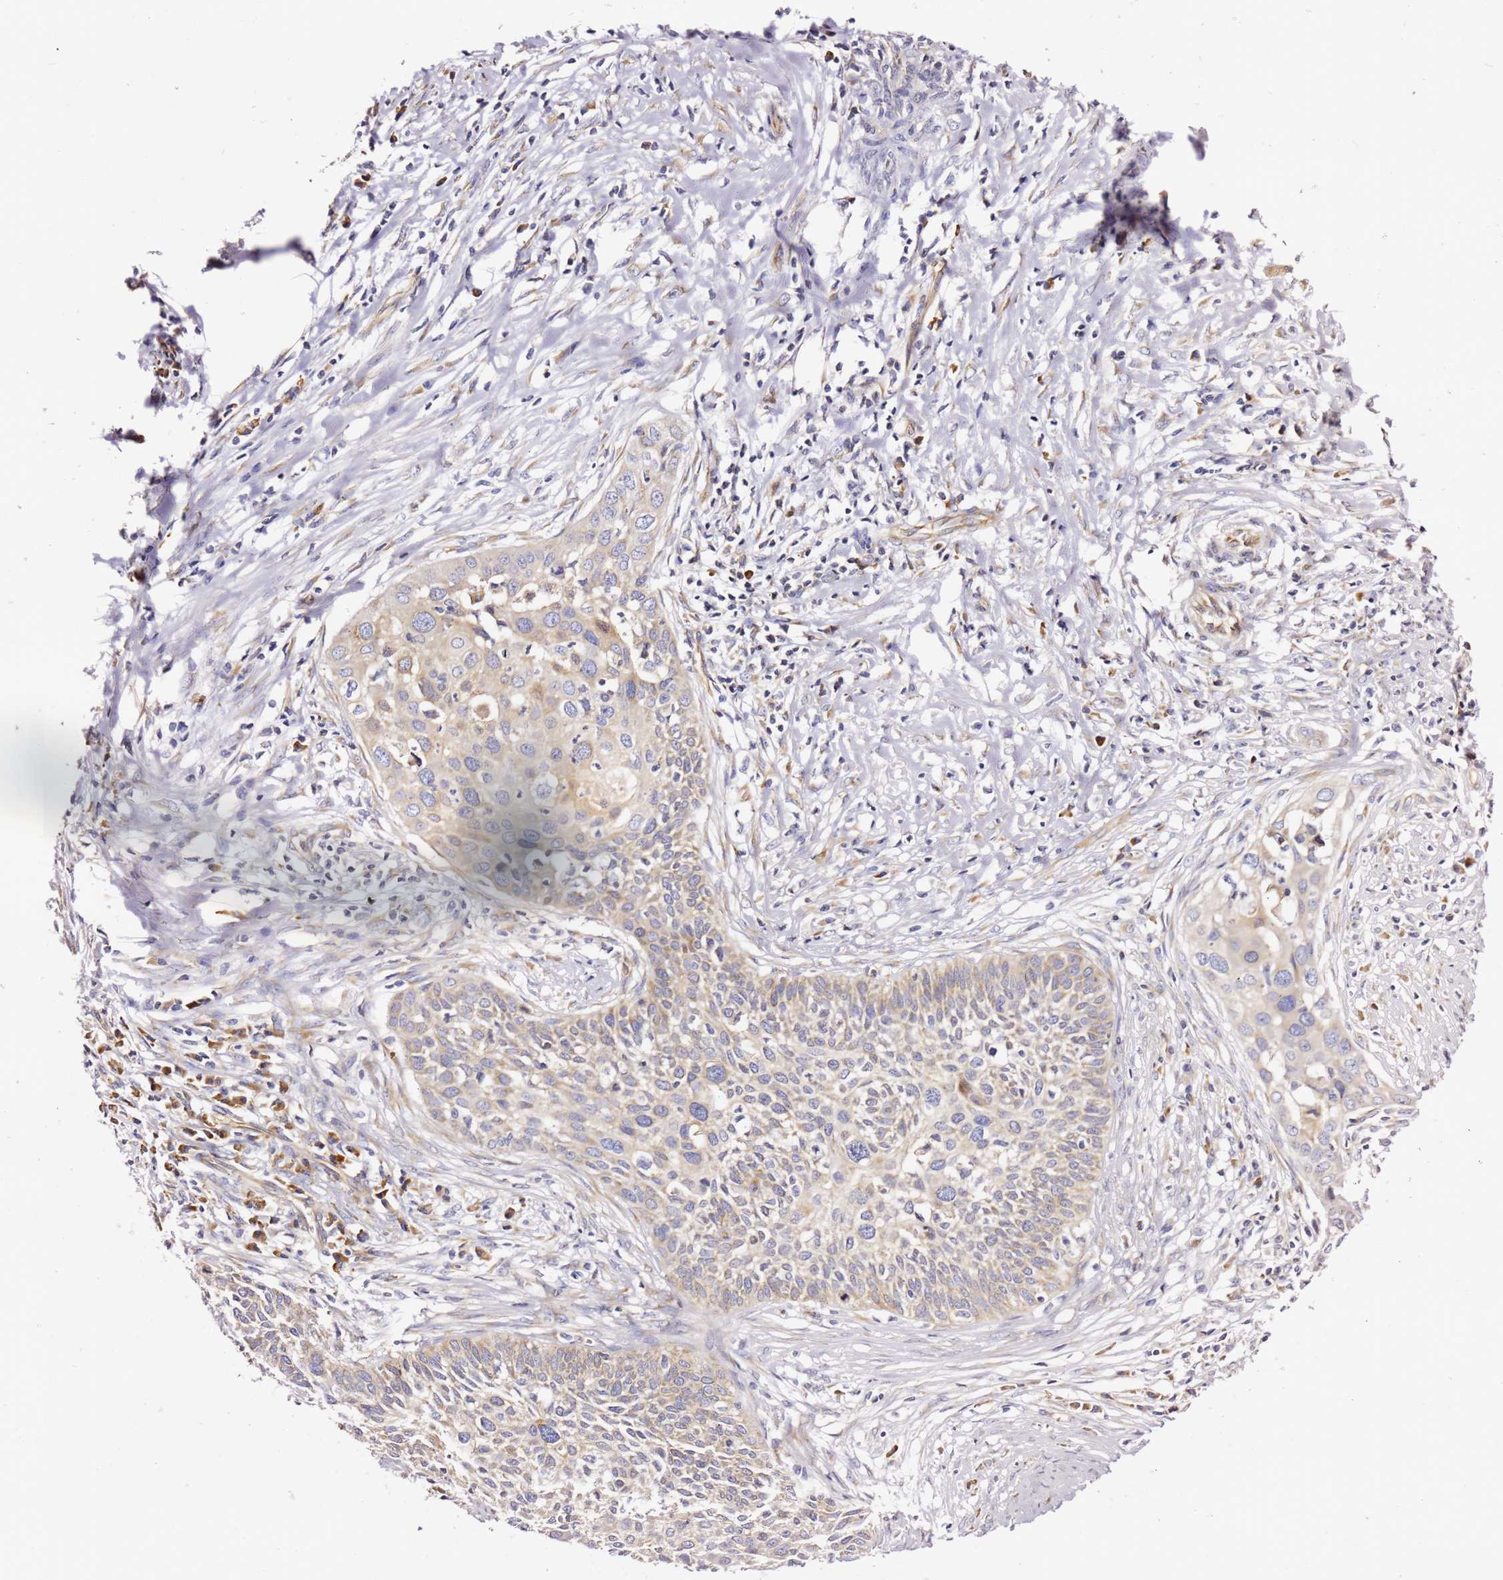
{"staining": {"intensity": "weak", "quantity": "<25%", "location": "cytoplasmic/membranous"}, "tissue": "cervical cancer", "cell_type": "Tumor cells", "image_type": "cancer", "snomed": [{"axis": "morphology", "description": "Squamous cell carcinoma, NOS"}, {"axis": "topography", "description": "Cervix"}], "caption": "Human squamous cell carcinoma (cervical) stained for a protein using immunohistochemistry reveals no staining in tumor cells.", "gene": "KIF7", "patient": {"sex": "female", "age": 34}}